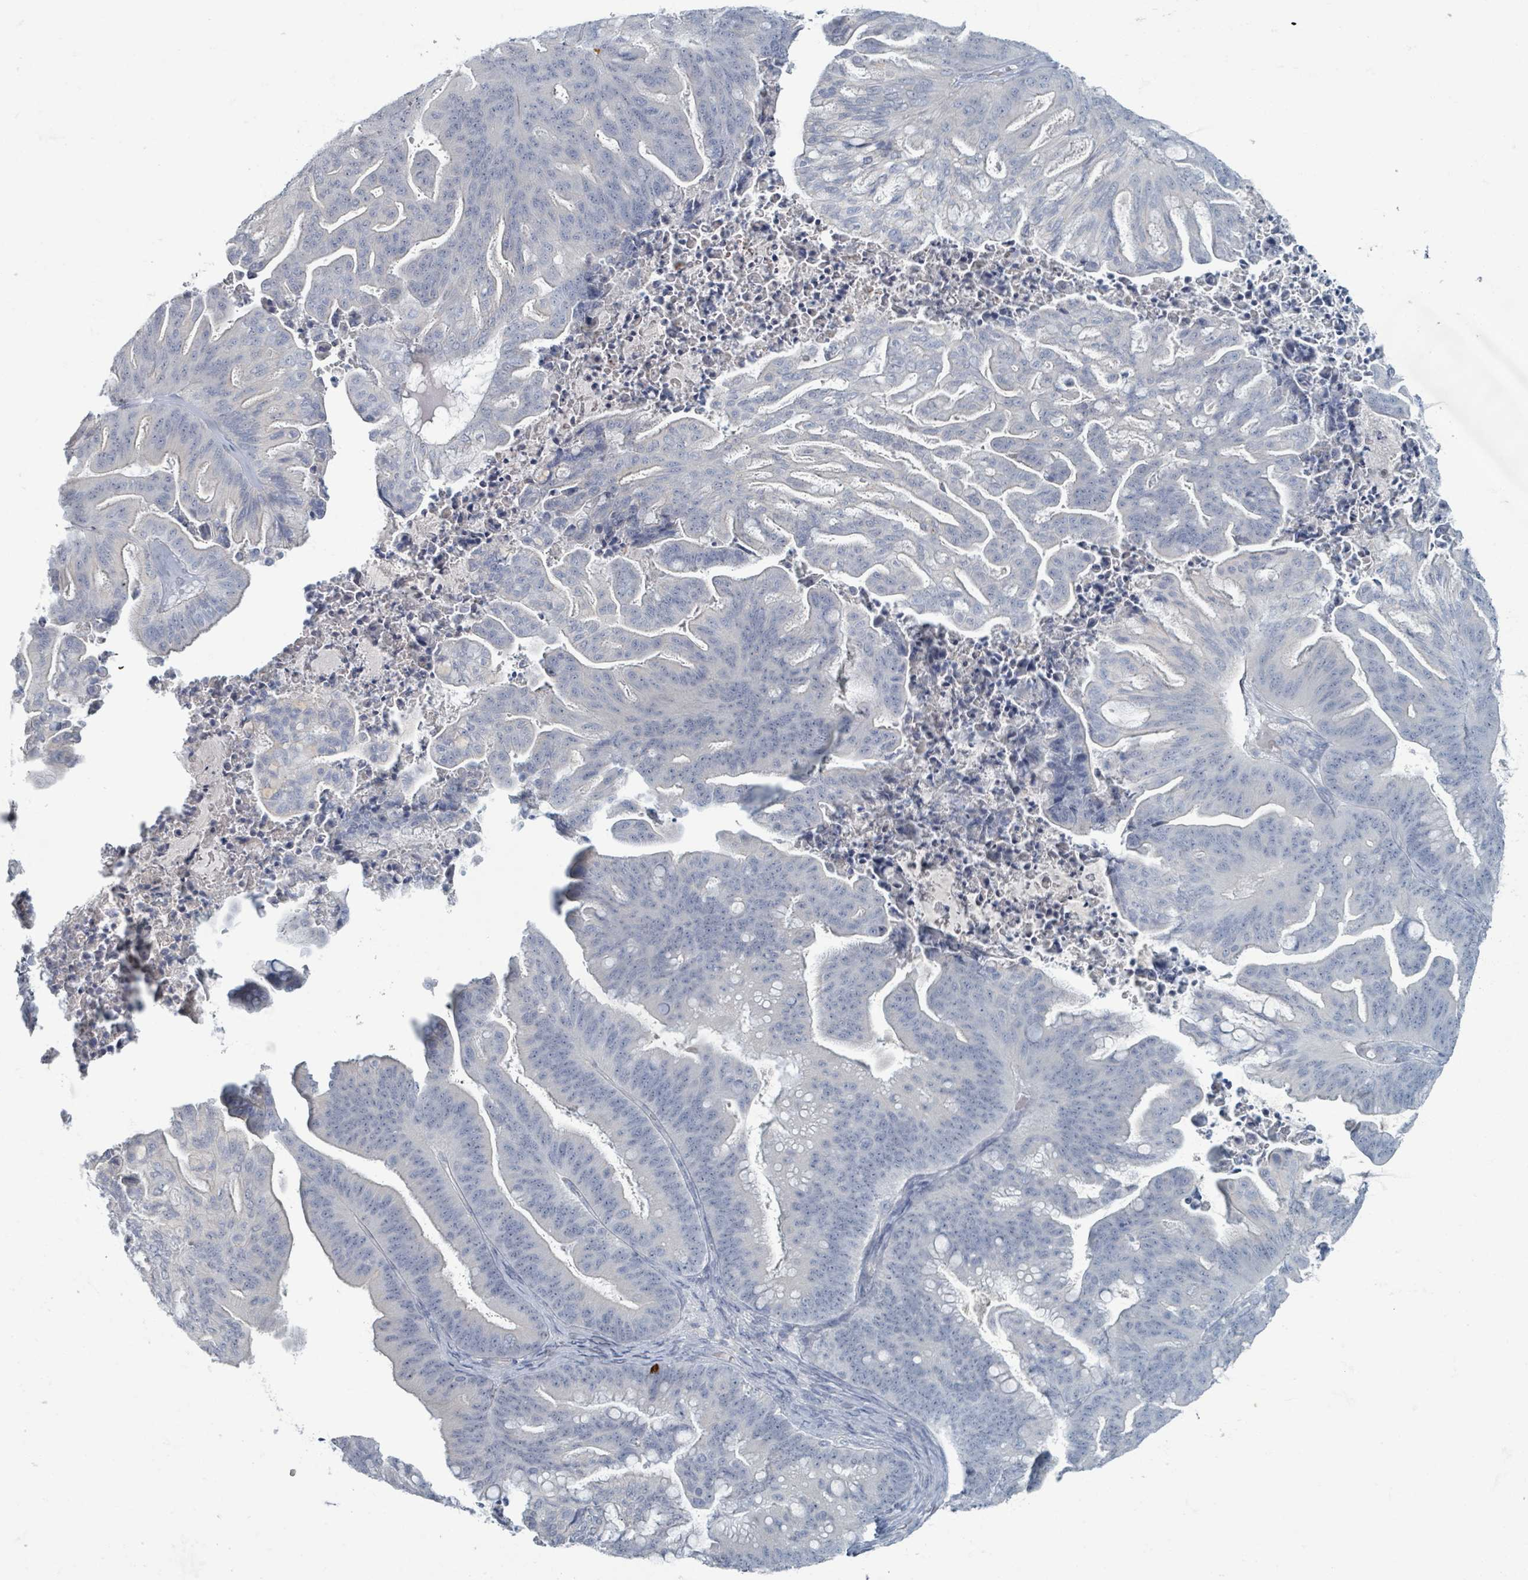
{"staining": {"intensity": "negative", "quantity": "none", "location": "none"}, "tissue": "ovarian cancer", "cell_type": "Tumor cells", "image_type": "cancer", "snomed": [{"axis": "morphology", "description": "Cystadenocarcinoma, mucinous, NOS"}, {"axis": "topography", "description": "Ovary"}], "caption": "This photomicrograph is of ovarian mucinous cystadenocarcinoma stained with immunohistochemistry (IHC) to label a protein in brown with the nuclei are counter-stained blue. There is no expression in tumor cells.", "gene": "WNT11", "patient": {"sex": "female", "age": 67}}